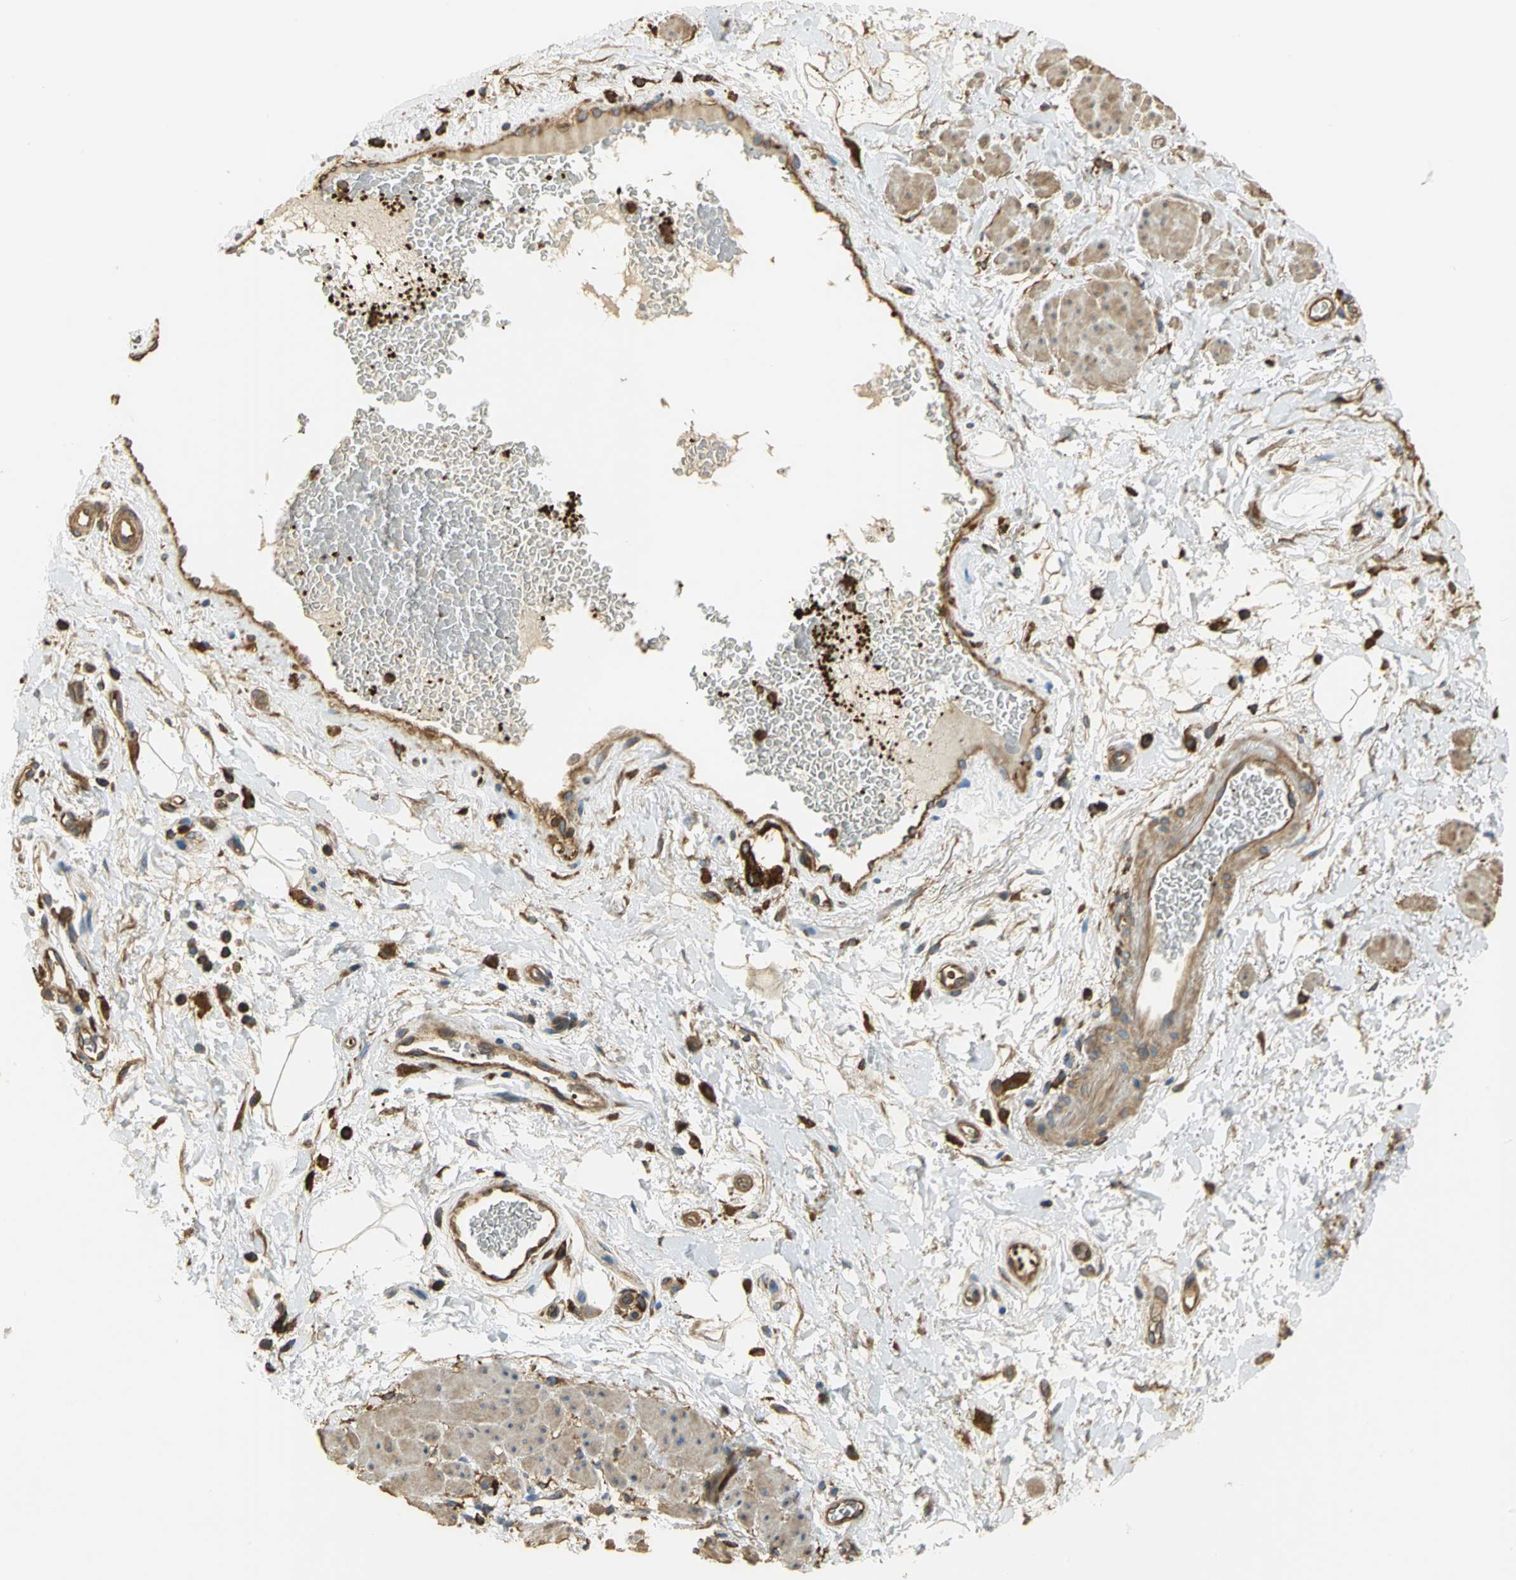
{"staining": {"intensity": "moderate", "quantity": ">75%", "location": "cytoplasmic/membranous"}, "tissue": "adipose tissue", "cell_type": "Adipocytes", "image_type": "normal", "snomed": [{"axis": "morphology", "description": "Normal tissue, NOS"}, {"axis": "topography", "description": "Soft tissue"}, {"axis": "topography", "description": "Peripheral nerve tissue"}], "caption": "High-power microscopy captured an IHC photomicrograph of benign adipose tissue, revealing moderate cytoplasmic/membranous staining in about >75% of adipocytes.", "gene": "TLN1", "patient": {"sex": "female", "age": 71}}